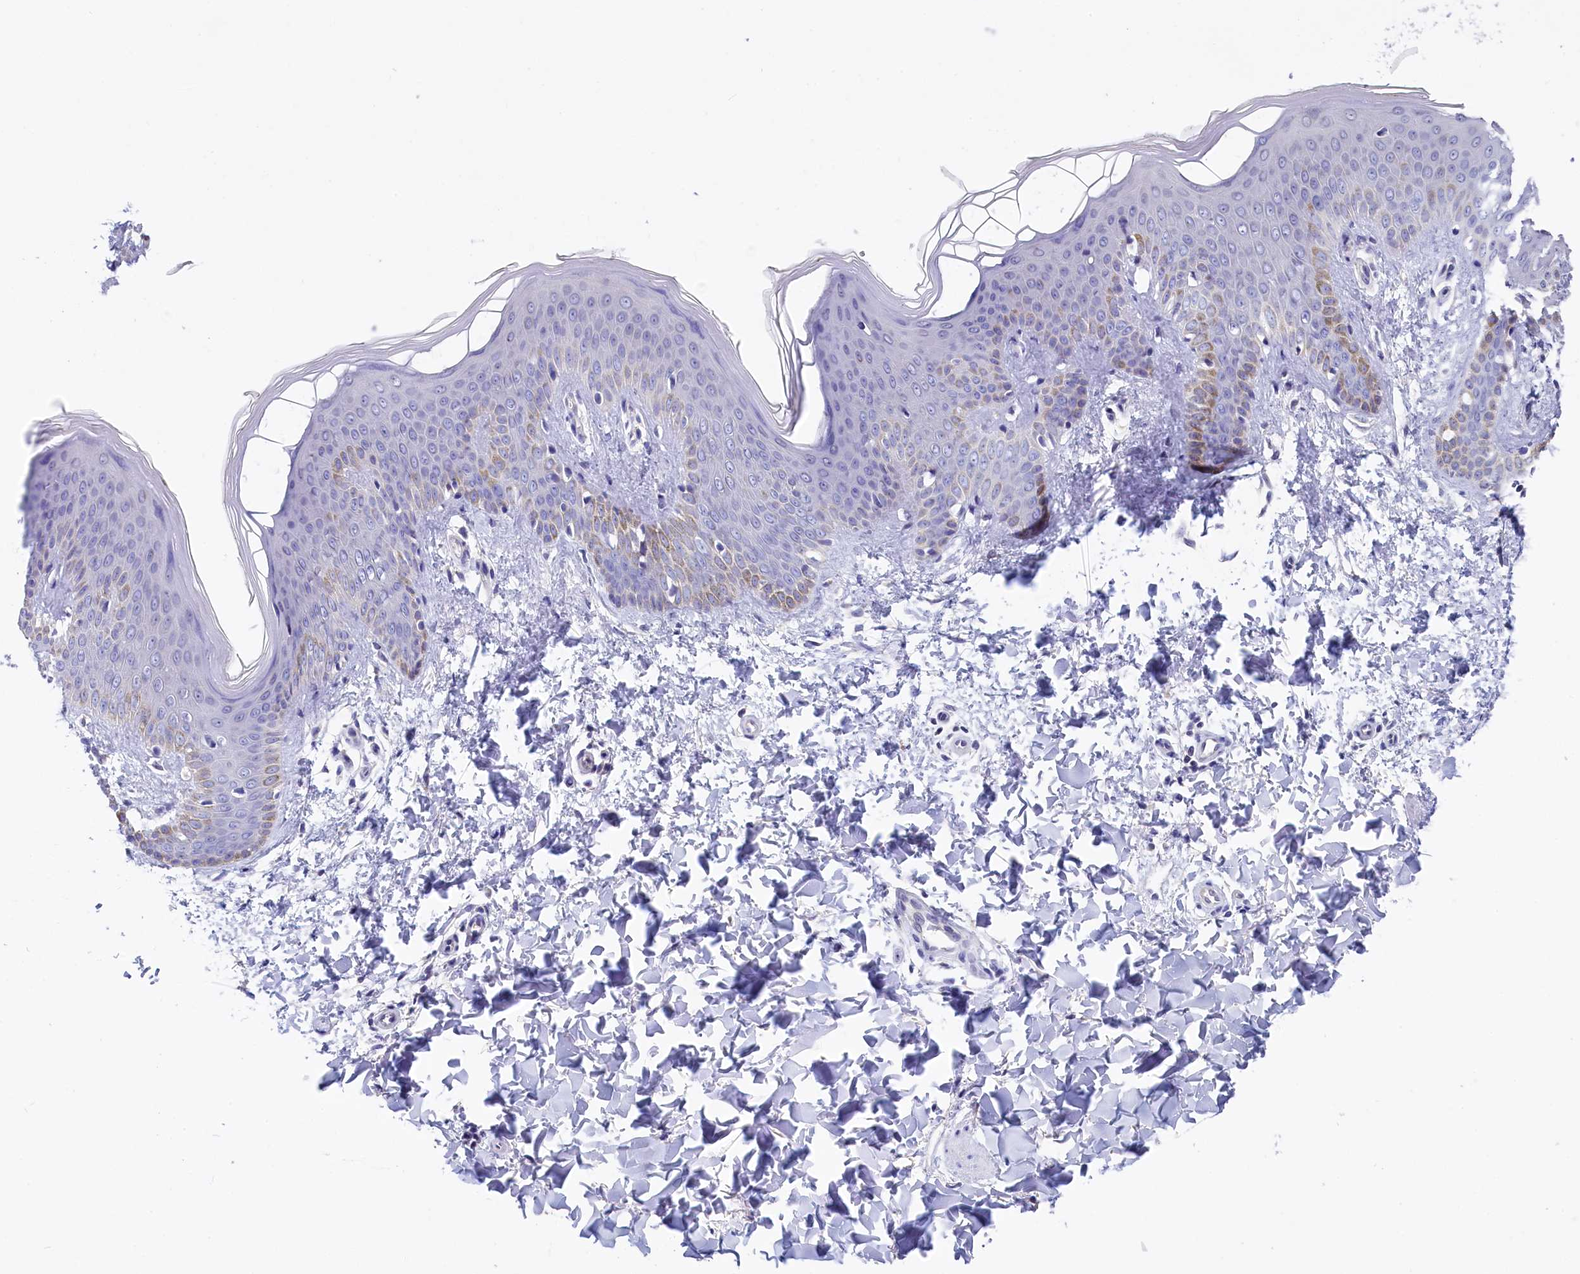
{"staining": {"intensity": "negative", "quantity": "none", "location": "none"}, "tissue": "skin", "cell_type": "Fibroblasts", "image_type": "normal", "snomed": [{"axis": "morphology", "description": "Normal tissue, NOS"}, {"axis": "topography", "description": "Skin"}], "caption": "Immunohistochemical staining of unremarkable skin shows no significant staining in fibroblasts. The staining was performed using DAB to visualize the protein expression in brown, while the nuclei were stained in blue with hematoxylin (Magnification: 20x).", "gene": "C11orf54", "patient": {"sex": "male", "age": 36}}